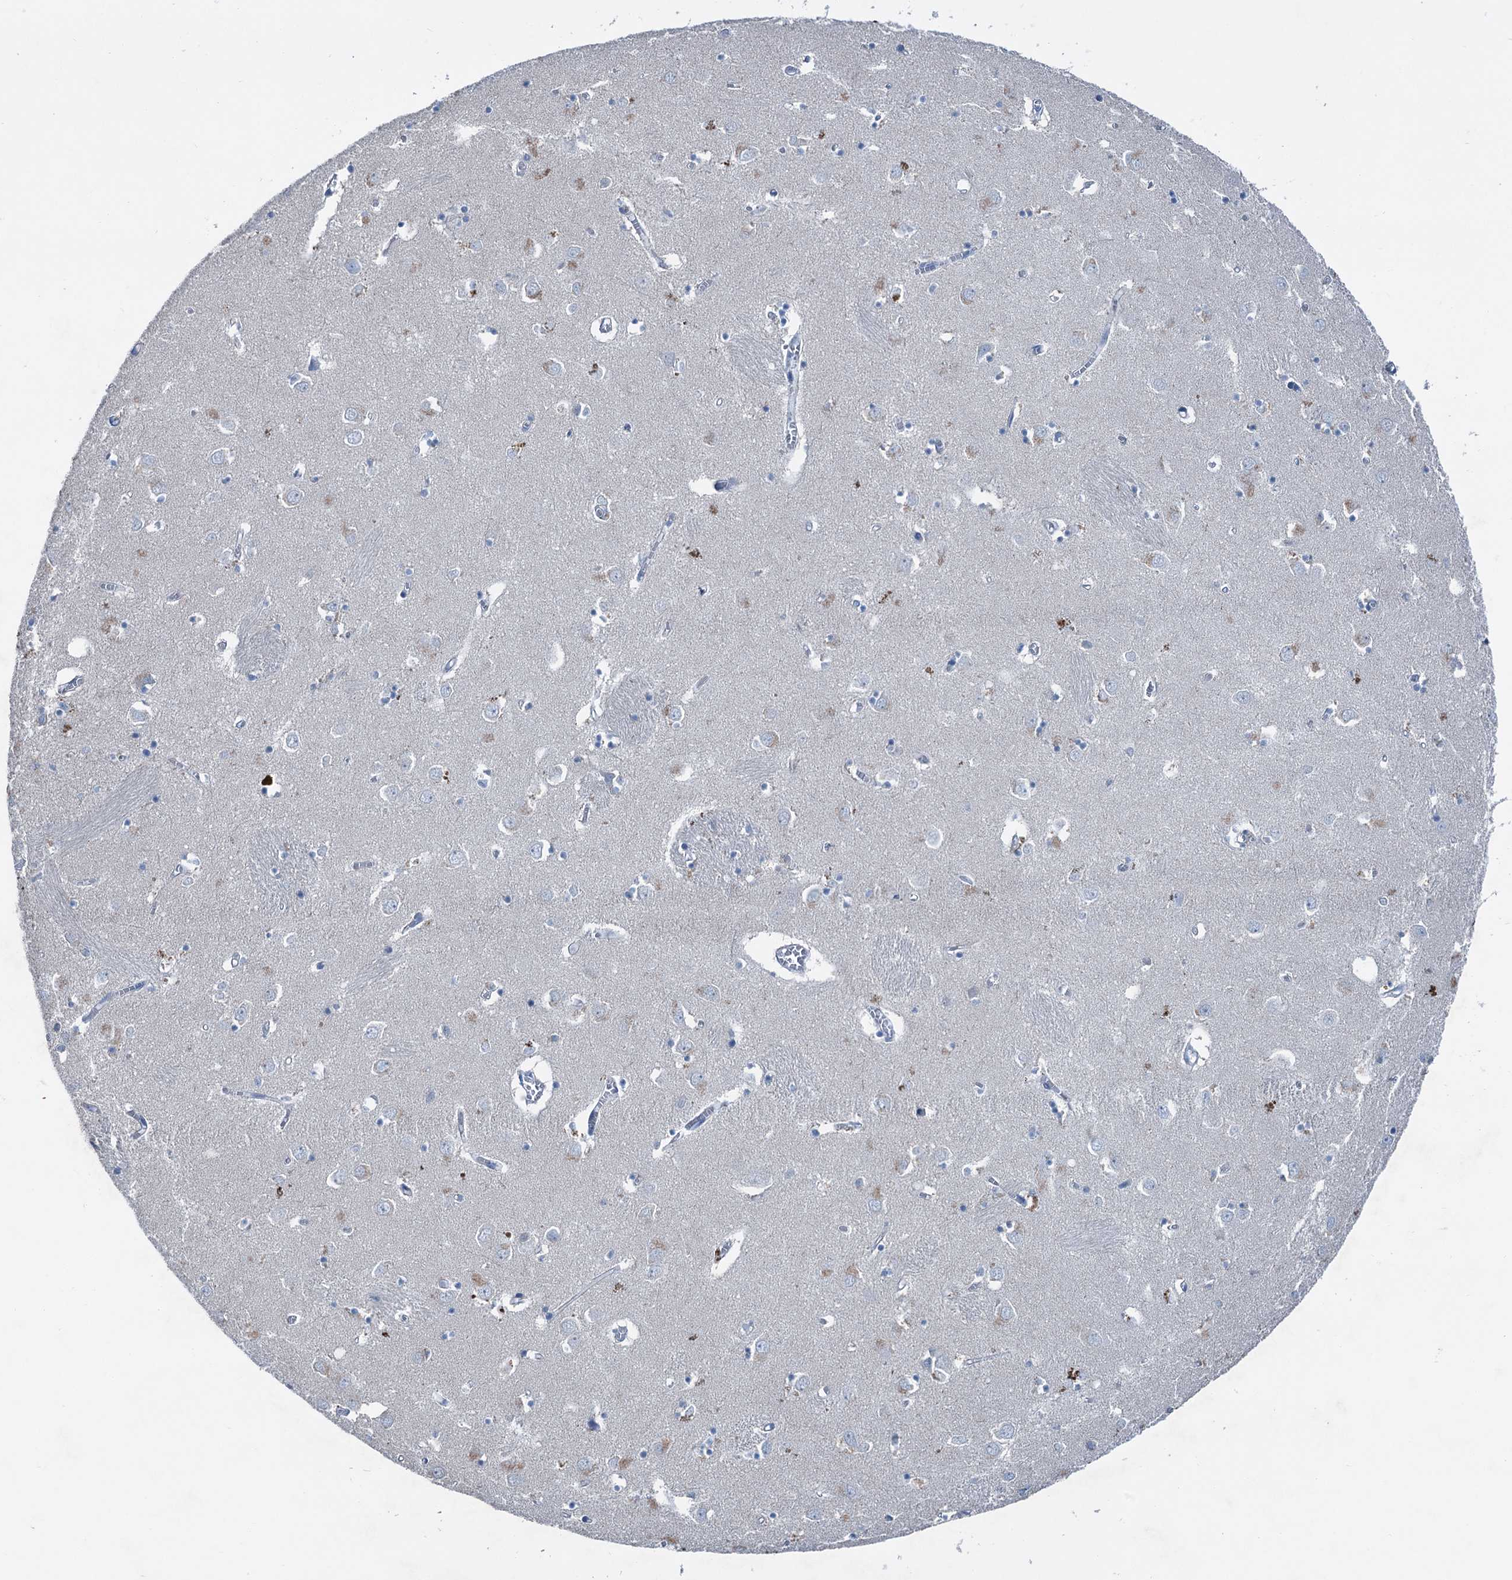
{"staining": {"intensity": "negative", "quantity": "none", "location": "none"}, "tissue": "caudate", "cell_type": "Glial cells", "image_type": "normal", "snomed": [{"axis": "morphology", "description": "Normal tissue, NOS"}, {"axis": "topography", "description": "Lateral ventricle wall"}], "caption": "Human caudate stained for a protein using IHC shows no expression in glial cells.", "gene": "ELP4", "patient": {"sex": "male", "age": 70}}